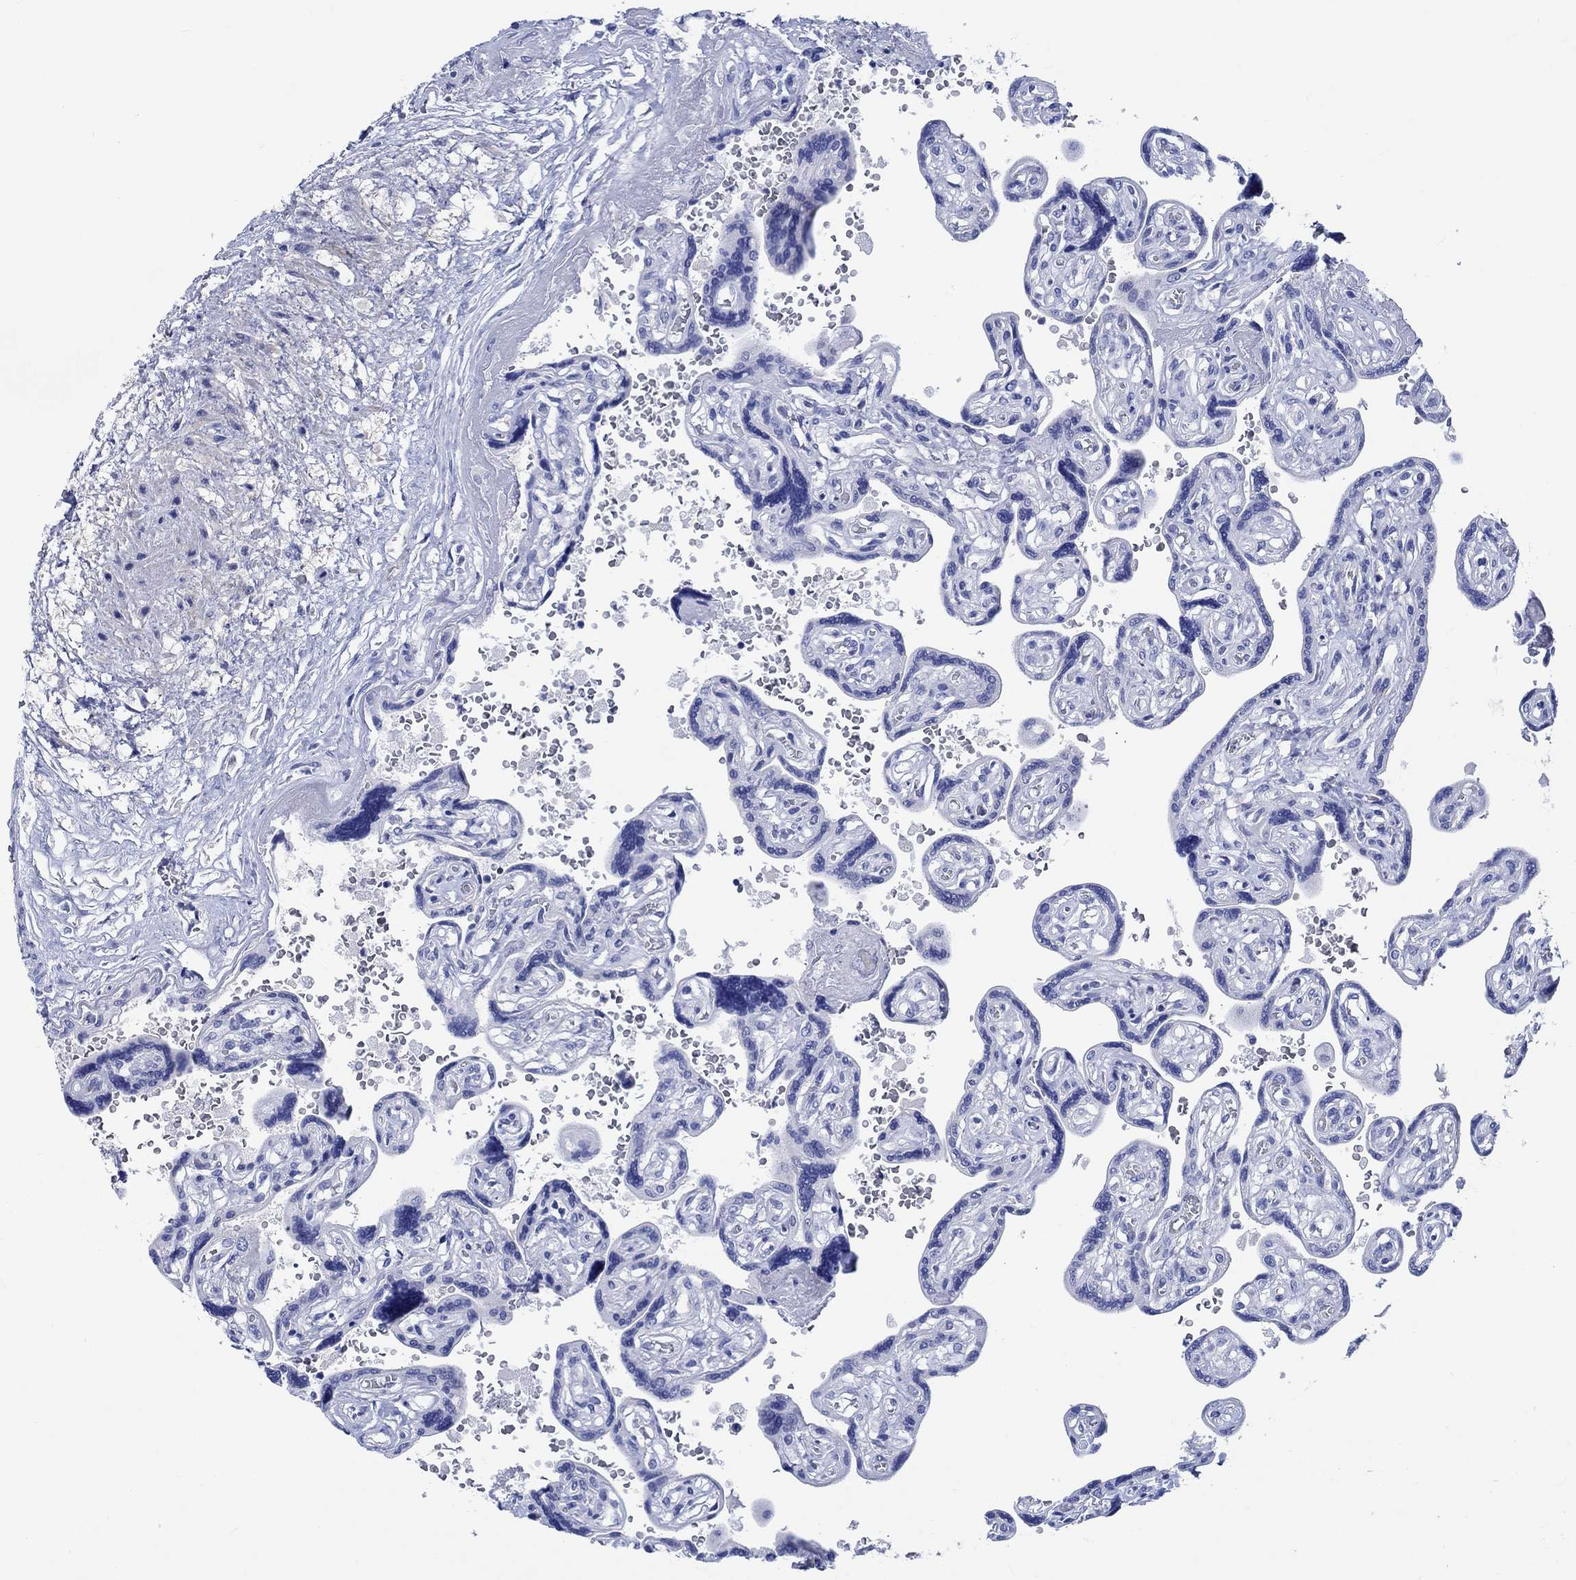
{"staining": {"intensity": "negative", "quantity": "none", "location": "none"}, "tissue": "placenta", "cell_type": "Decidual cells", "image_type": "normal", "snomed": [{"axis": "morphology", "description": "Normal tissue, NOS"}, {"axis": "topography", "description": "Placenta"}], "caption": "Decidual cells are negative for brown protein staining in unremarkable placenta. The staining was performed using DAB (3,3'-diaminobenzidine) to visualize the protein expression in brown, while the nuclei were stained in blue with hematoxylin (Magnification: 20x).", "gene": "SHISA4", "patient": {"sex": "female", "age": 32}}